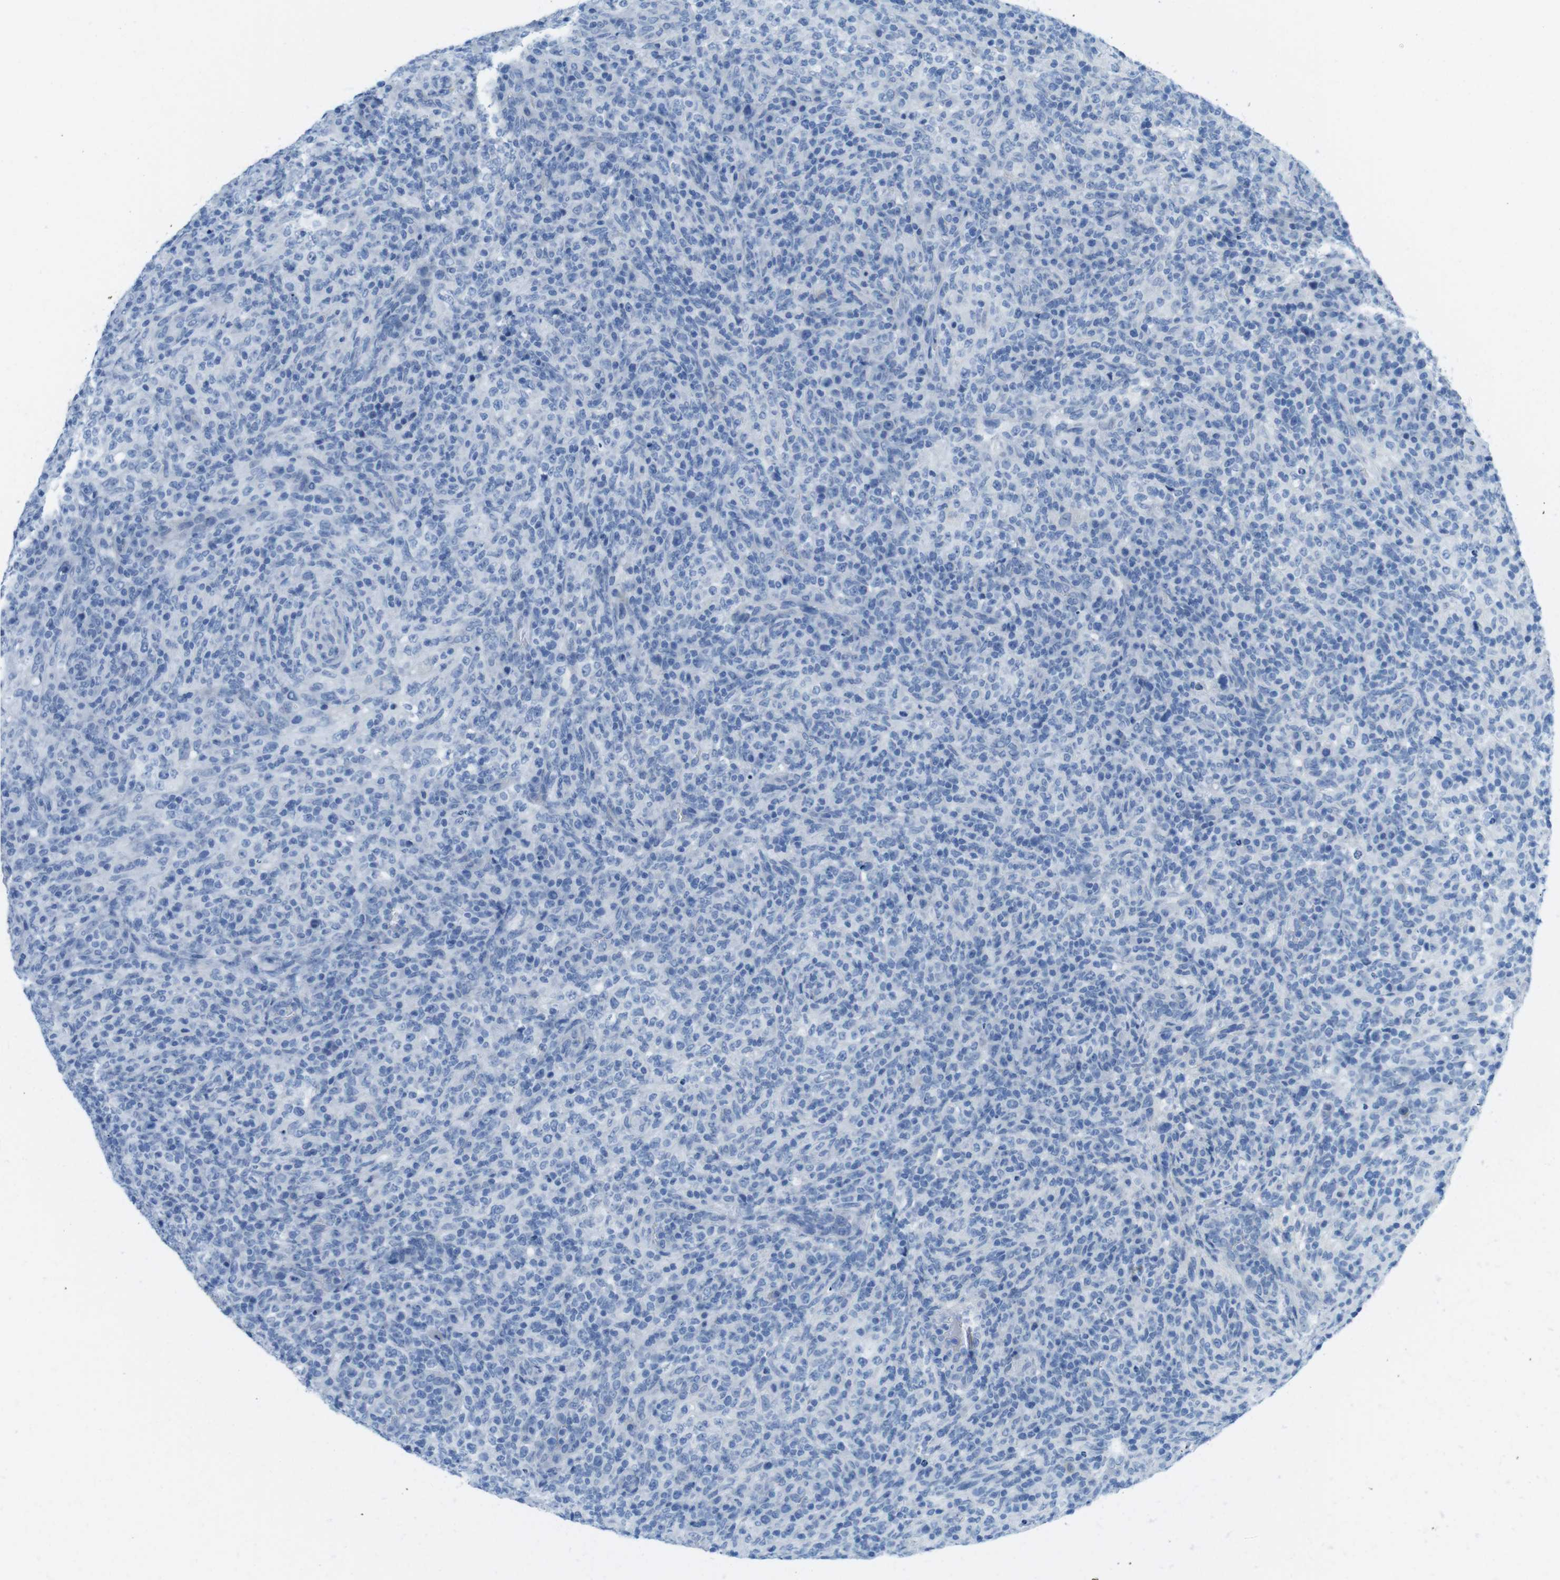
{"staining": {"intensity": "negative", "quantity": "none", "location": "none"}, "tissue": "lymphoma", "cell_type": "Tumor cells", "image_type": "cancer", "snomed": [{"axis": "morphology", "description": "Malignant lymphoma, non-Hodgkin's type, High grade"}, {"axis": "topography", "description": "Lymph node"}], "caption": "Lymphoma was stained to show a protein in brown. There is no significant staining in tumor cells. (Immunohistochemistry (ihc), brightfield microscopy, high magnification).", "gene": "GAP43", "patient": {"sex": "female", "age": 76}}